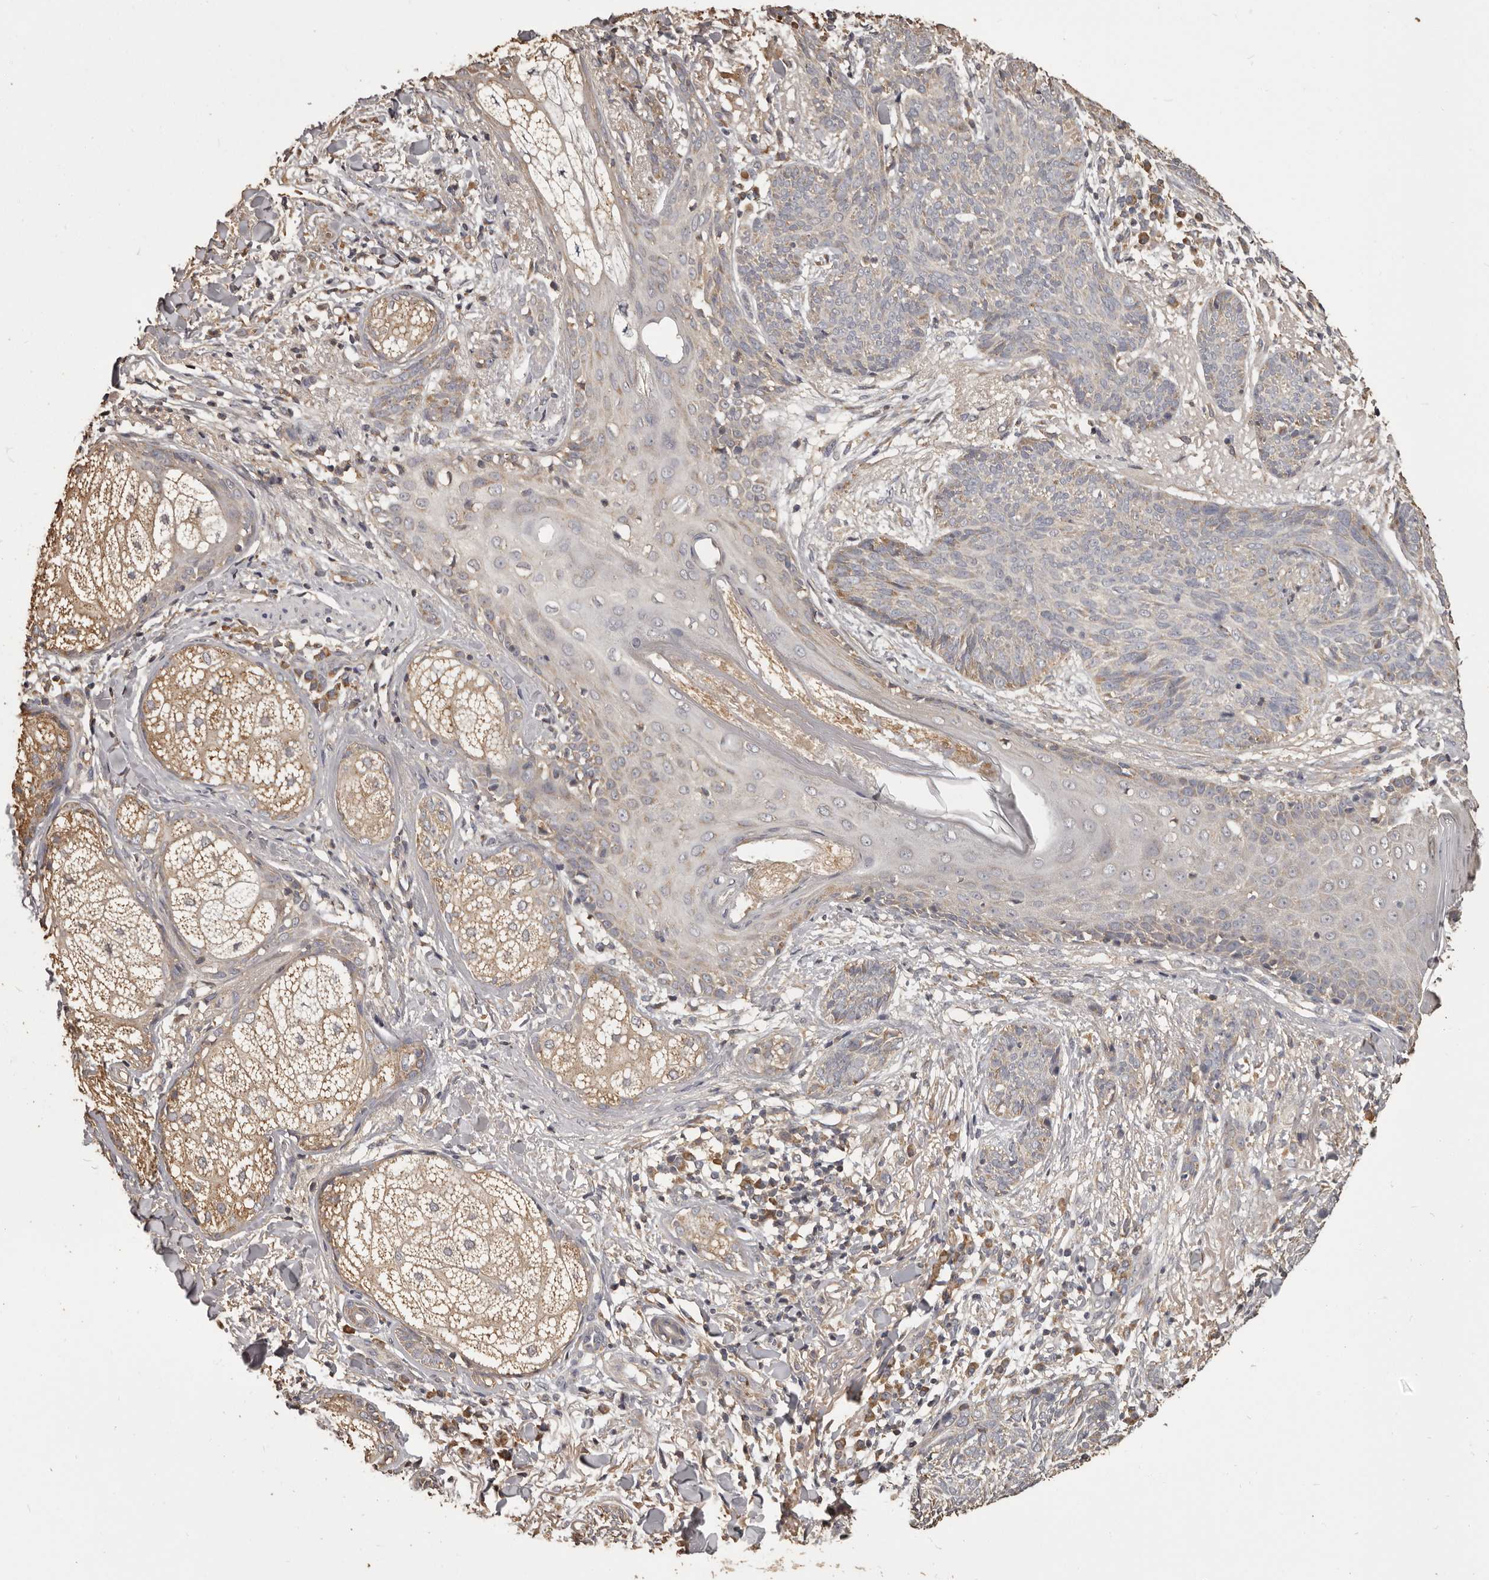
{"staining": {"intensity": "weak", "quantity": "<25%", "location": "cytoplasmic/membranous"}, "tissue": "skin cancer", "cell_type": "Tumor cells", "image_type": "cancer", "snomed": [{"axis": "morphology", "description": "Basal cell carcinoma"}, {"axis": "topography", "description": "Skin"}], "caption": "Human basal cell carcinoma (skin) stained for a protein using immunohistochemistry demonstrates no expression in tumor cells.", "gene": "MGAT5", "patient": {"sex": "male", "age": 85}}